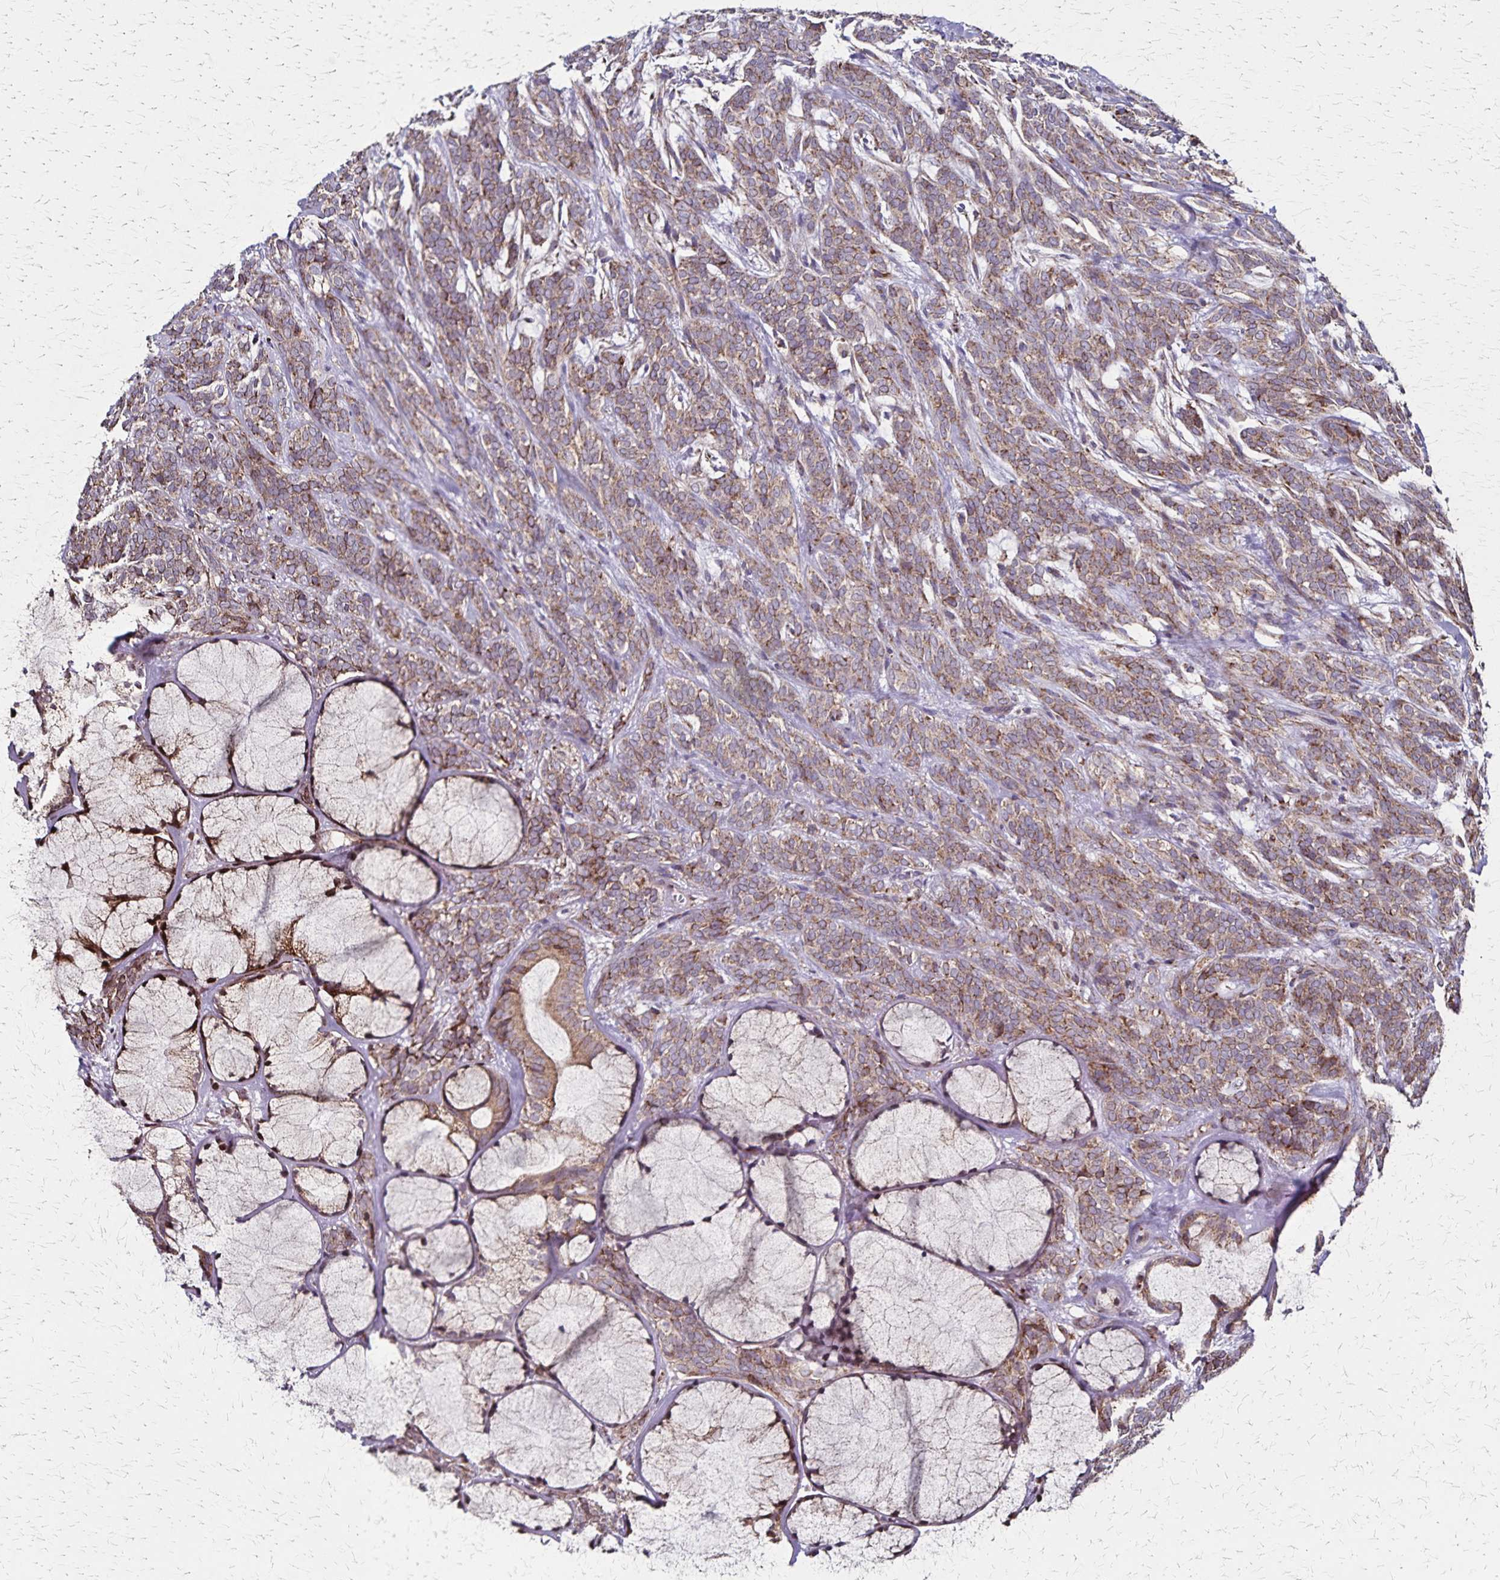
{"staining": {"intensity": "weak", "quantity": ">75%", "location": "cytoplasmic/membranous"}, "tissue": "head and neck cancer", "cell_type": "Tumor cells", "image_type": "cancer", "snomed": [{"axis": "morphology", "description": "Adenocarcinoma, NOS"}, {"axis": "topography", "description": "Head-Neck"}], "caption": "This is an image of immunohistochemistry staining of head and neck adenocarcinoma, which shows weak positivity in the cytoplasmic/membranous of tumor cells.", "gene": "NFS1", "patient": {"sex": "female", "age": 57}}